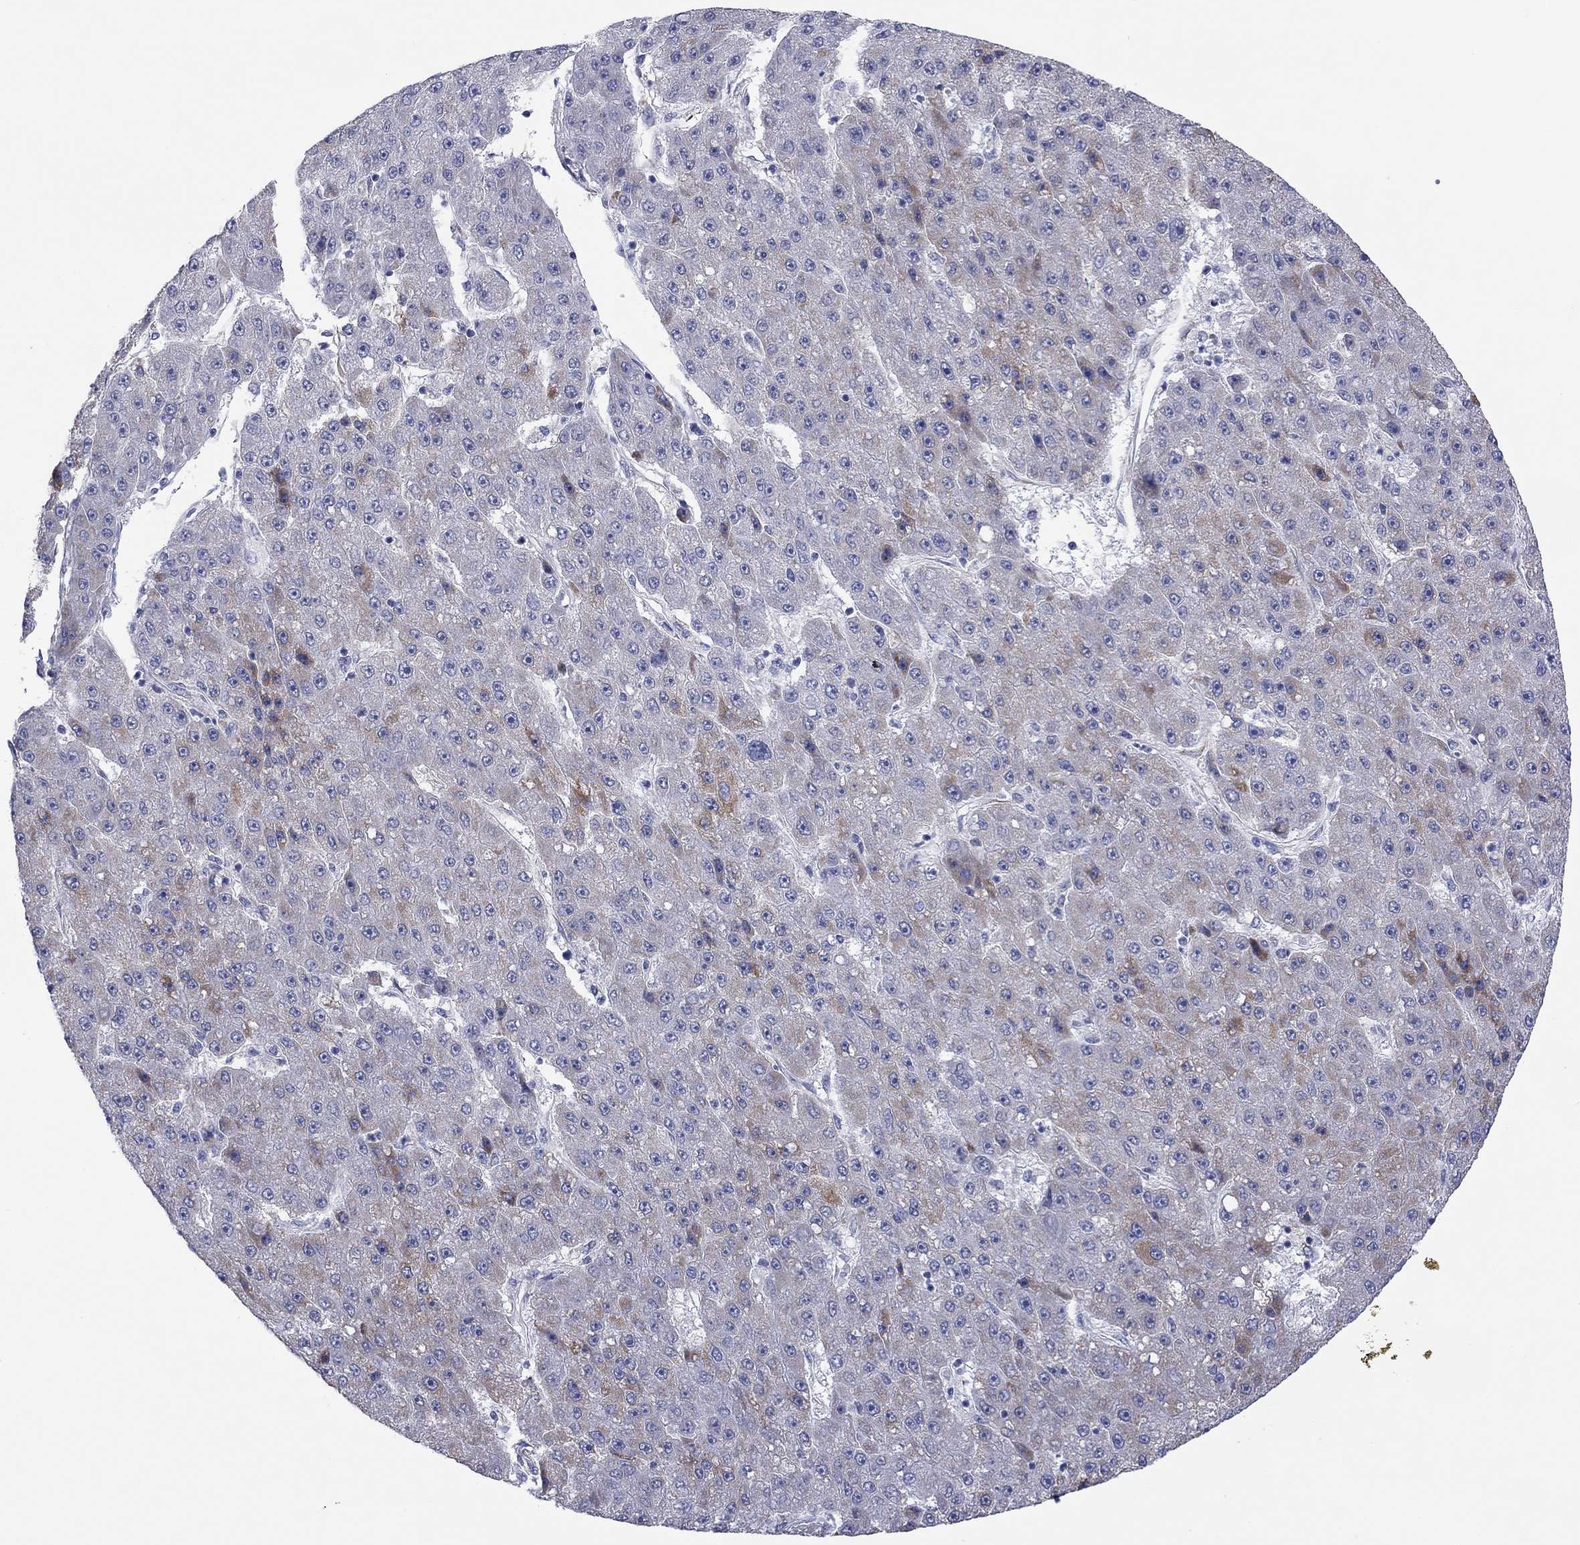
{"staining": {"intensity": "strong", "quantity": "<25%", "location": "cytoplasmic/membranous"}, "tissue": "liver cancer", "cell_type": "Tumor cells", "image_type": "cancer", "snomed": [{"axis": "morphology", "description": "Carcinoma, Hepatocellular, NOS"}, {"axis": "topography", "description": "Liver"}], "caption": "Immunohistochemistry (IHC) histopathology image of liver cancer stained for a protein (brown), which shows medium levels of strong cytoplasmic/membranous staining in approximately <25% of tumor cells.", "gene": "MGST3", "patient": {"sex": "male", "age": 67}}